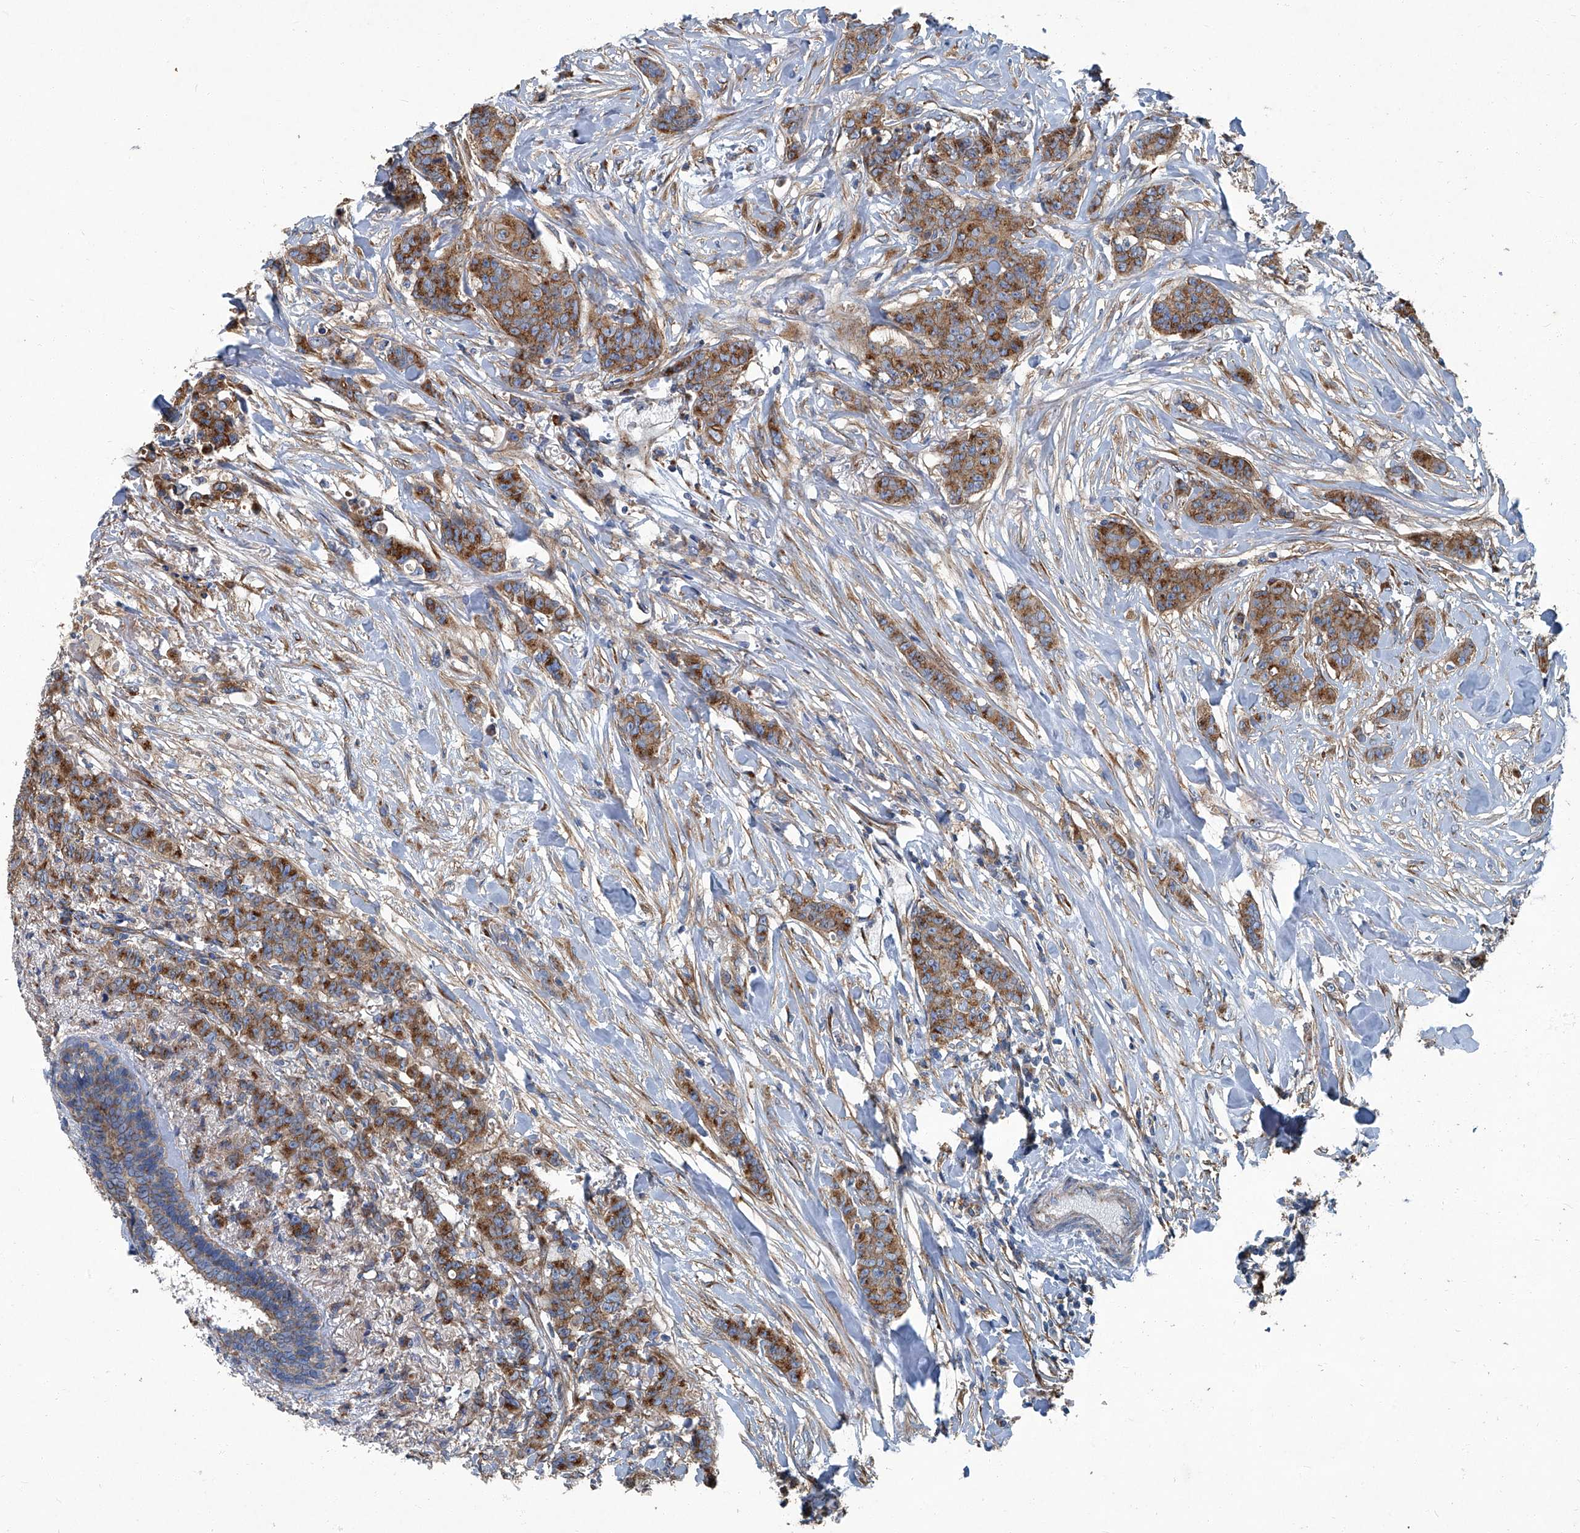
{"staining": {"intensity": "moderate", "quantity": ">75%", "location": "cytoplasmic/membranous"}, "tissue": "breast cancer", "cell_type": "Tumor cells", "image_type": "cancer", "snomed": [{"axis": "morphology", "description": "Duct carcinoma"}, {"axis": "topography", "description": "Breast"}], "caption": "This is an image of immunohistochemistry (IHC) staining of breast cancer, which shows moderate positivity in the cytoplasmic/membranous of tumor cells.", "gene": "PIGH", "patient": {"sex": "female", "age": 40}}